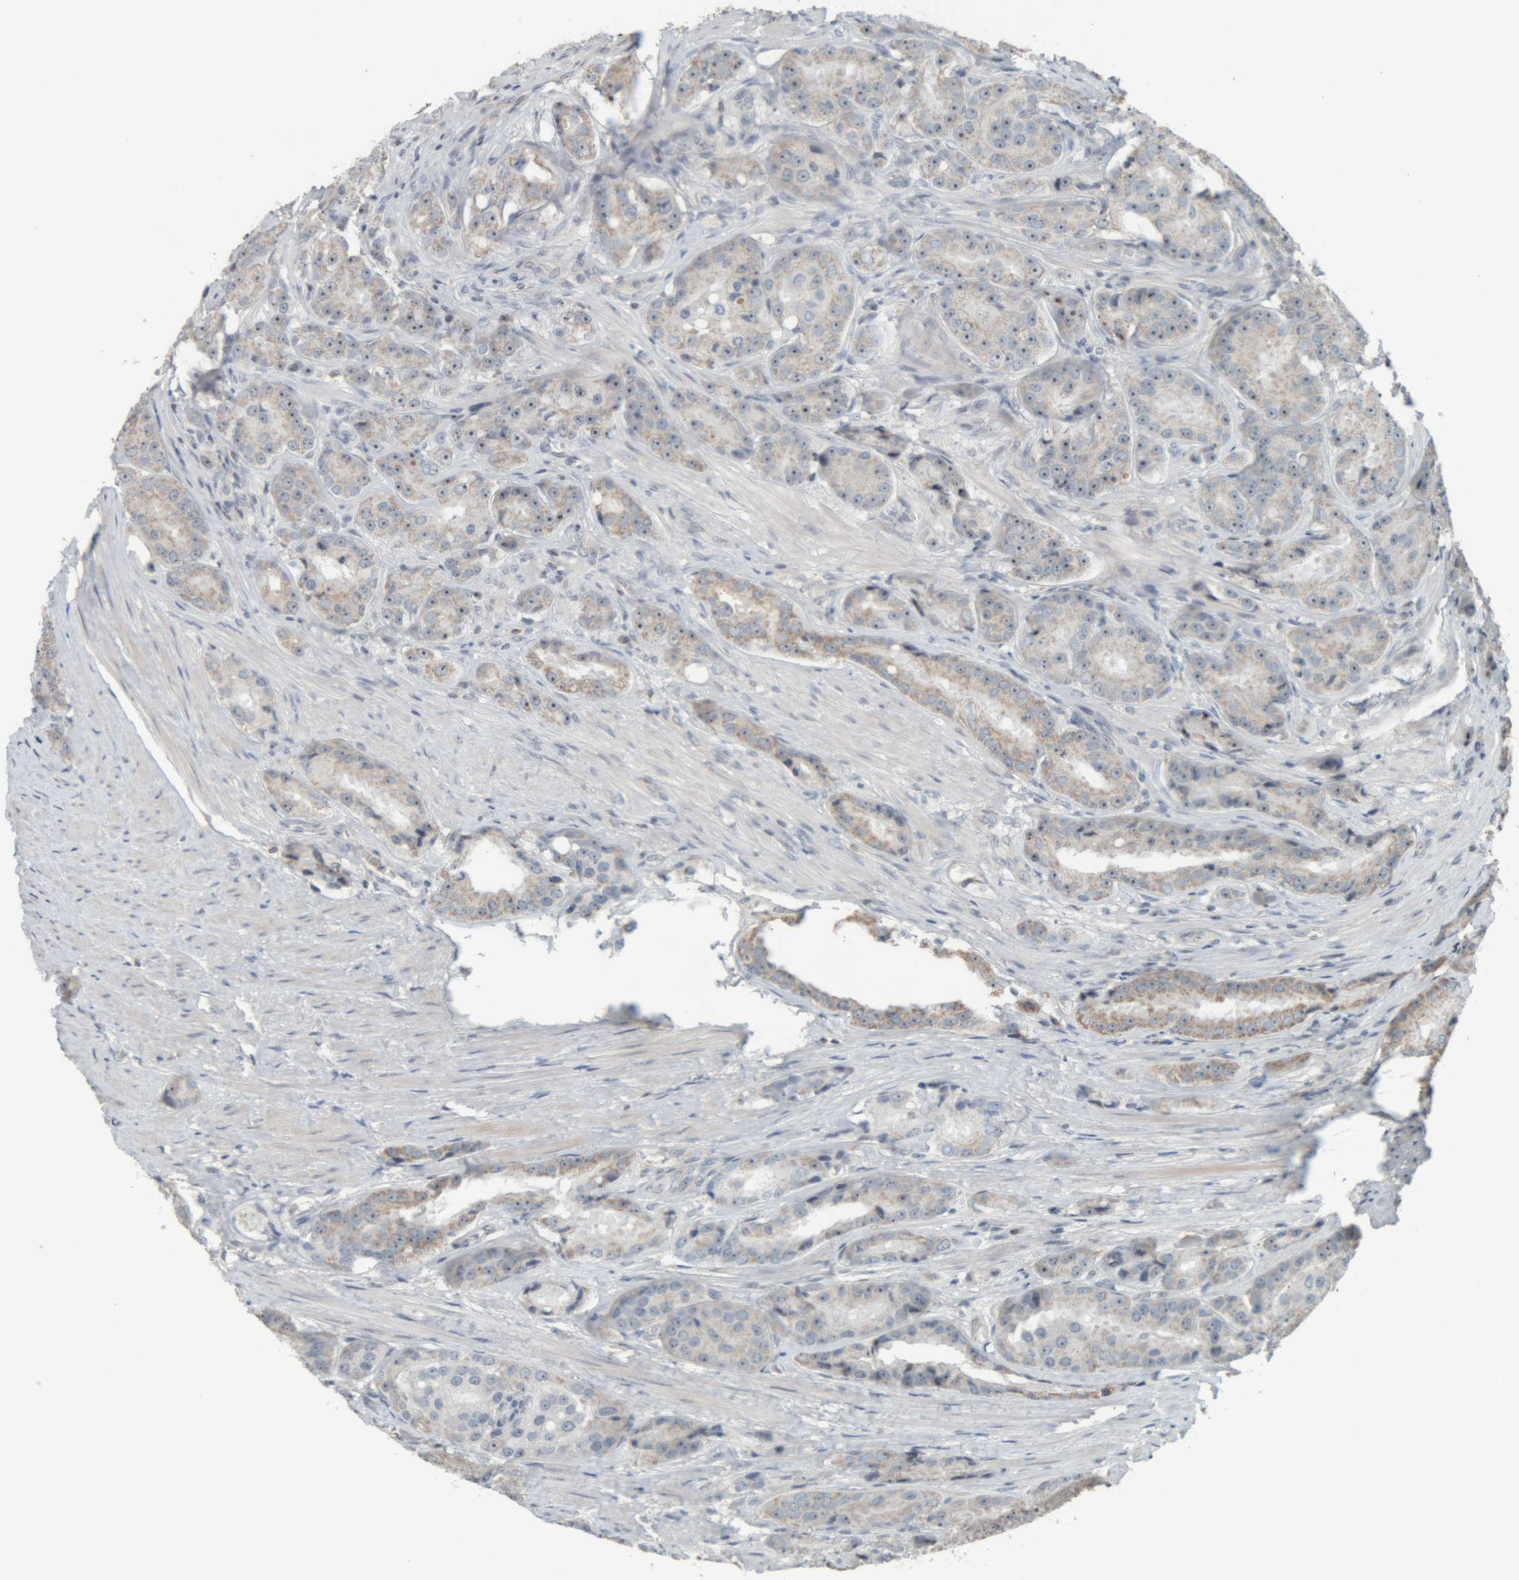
{"staining": {"intensity": "weak", "quantity": "<25%", "location": "cytoplasmic/membranous,nuclear"}, "tissue": "prostate cancer", "cell_type": "Tumor cells", "image_type": "cancer", "snomed": [{"axis": "morphology", "description": "Adenocarcinoma, High grade"}, {"axis": "topography", "description": "Prostate"}], "caption": "There is no significant positivity in tumor cells of adenocarcinoma (high-grade) (prostate).", "gene": "RPF1", "patient": {"sex": "male", "age": 60}}